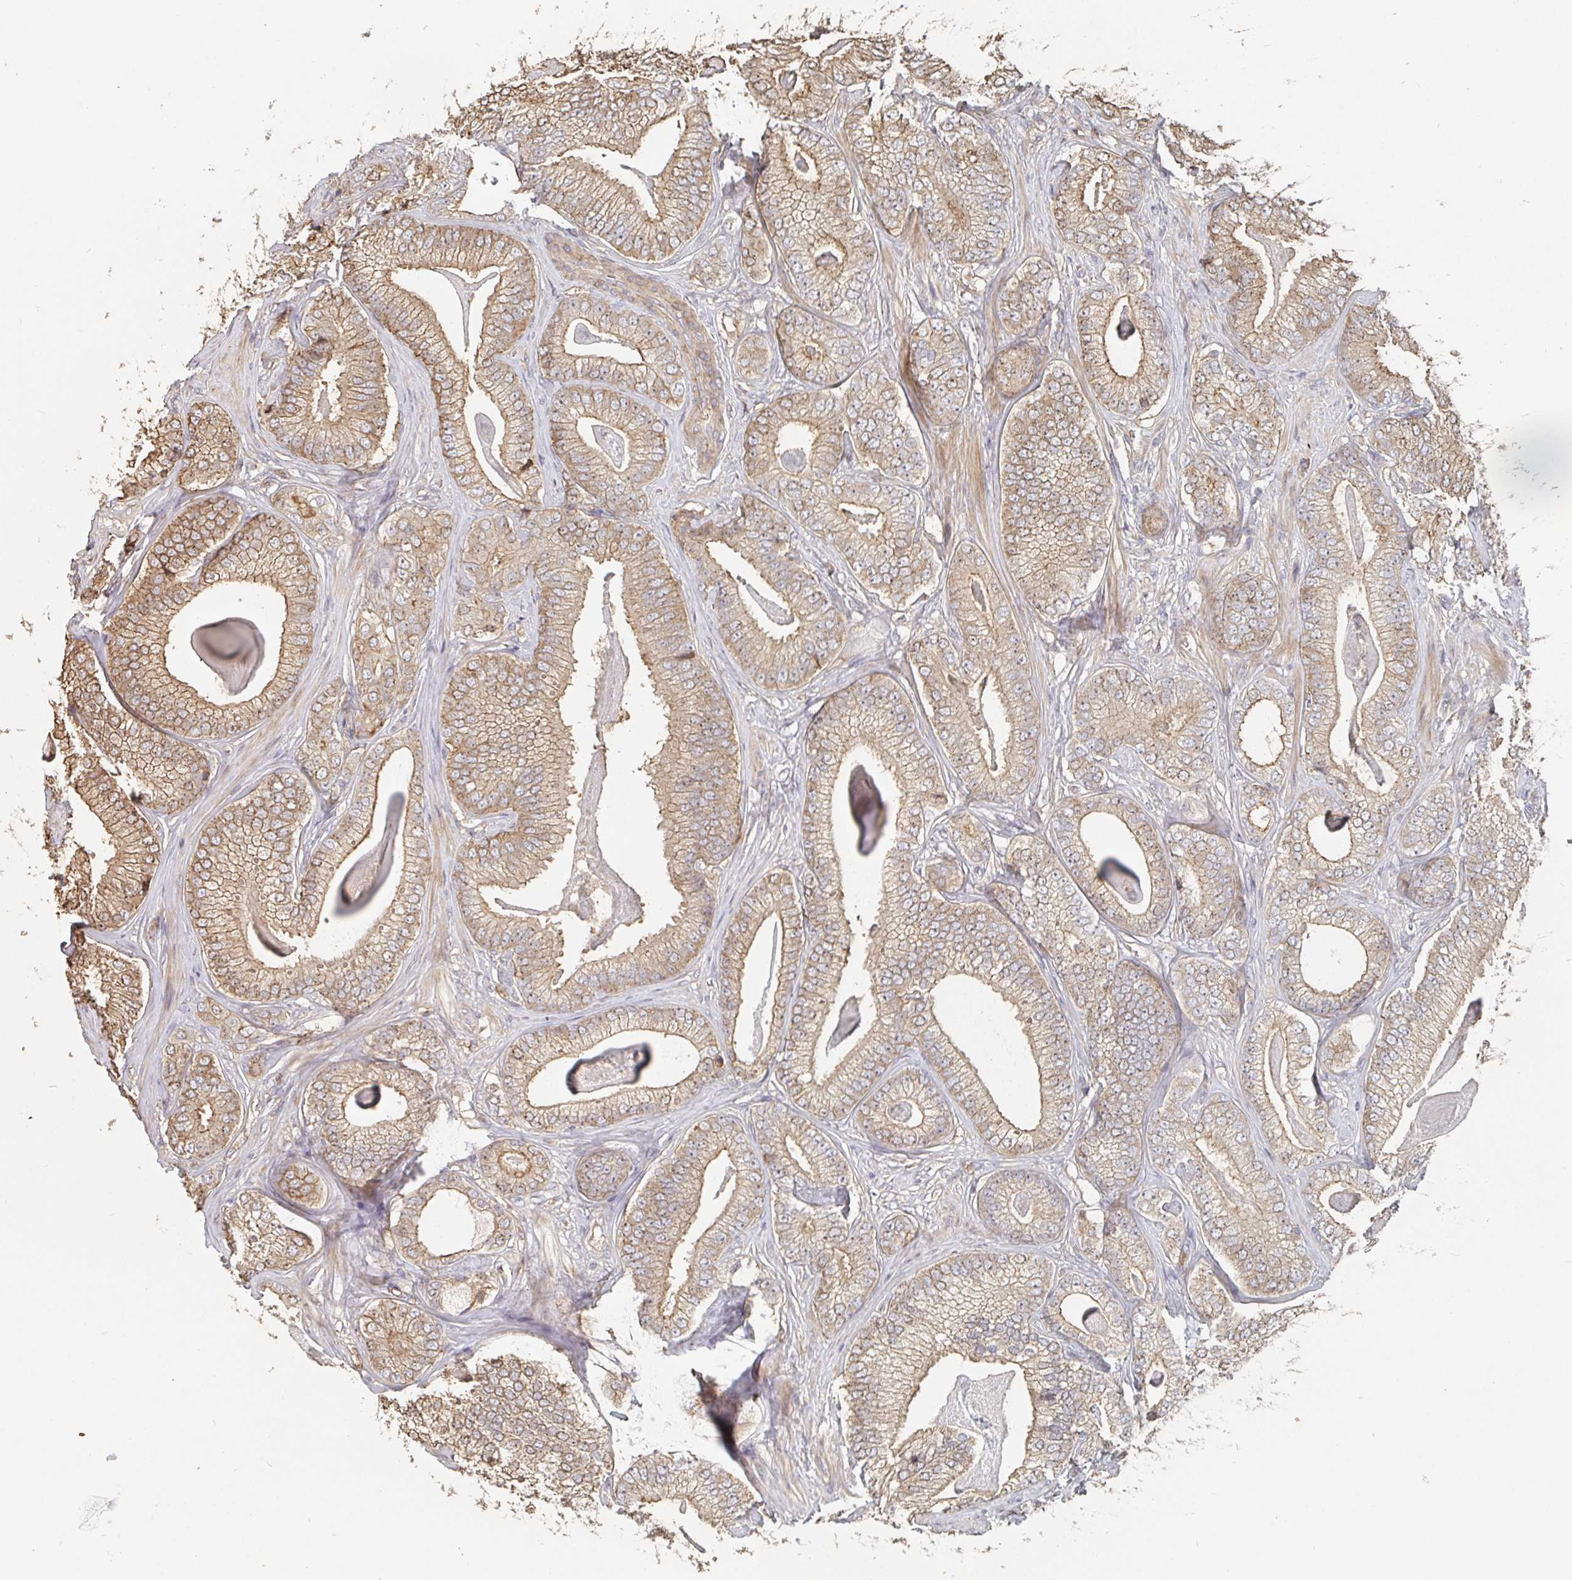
{"staining": {"intensity": "weak", "quantity": ">75%", "location": "cytoplasmic/membranous"}, "tissue": "prostate cancer", "cell_type": "Tumor cells", "image_type": "cancer", "snomed": [{"axis": "morphology", "description": "Adenocarcinoma, Low grade"}, {"axis": "topography", "description": "Prostate"}], "caption": "Prostate cancer tissue reveals weak cytoplasmic/membranous positivity in approximately >75% of tumor cells (Stains: DAB in brown, nuclei in blue, Microscopy: brightfield microscopy at high magnification).", "gene": "PTEN", "patient": {"sex": "male", "age": 63}}